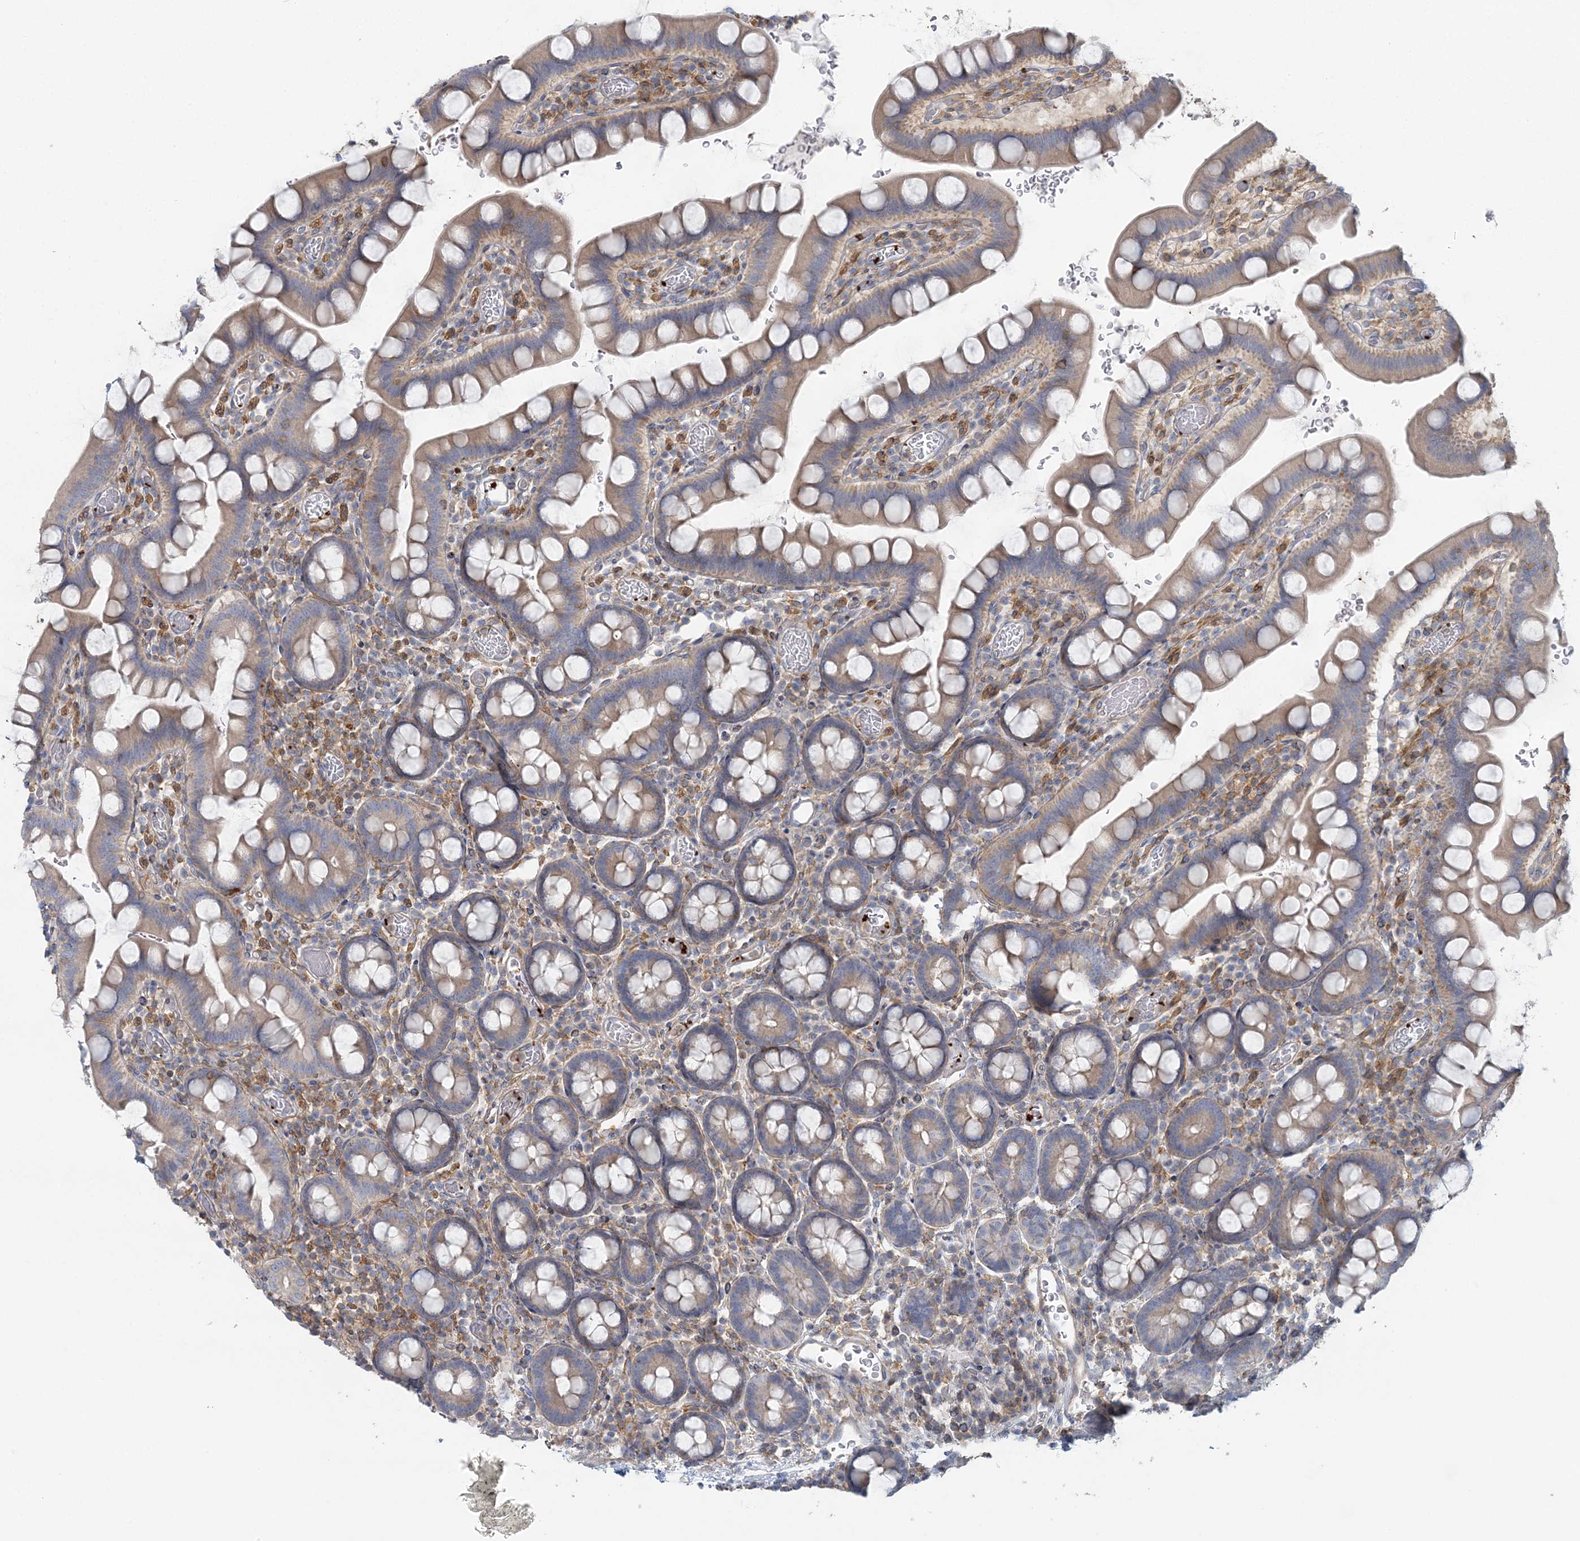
{"staining": {"intensity": "weak", "quantity": "25%-75%", "location": "cytoplasmic/membranous"}, "tissue": "small intestine", "cell_type": "Glandular cells", "image_type": "normal", "snomed": [{"axis": "morphology", "description": "Normal tissue, NOS"}, {"axis": "topography", "description": "Stomach, upper"}, {"axis": "topography", "description": "Stomach, lower"}, {"axis": "topography", "description": "Small intestine"}], "caption": "DAB immunohistochemical staining of normal small intestine exhibits weak cytoplasmic/membranous protein positivity in about 25%-75% of glandular cells. Using DAB (brown) and hematoxylin (blue) stains, captured at high magnification using brightfield microscopy.", "gene": "CUEDC2", "patient": {"sex": "male", "age": 68}}